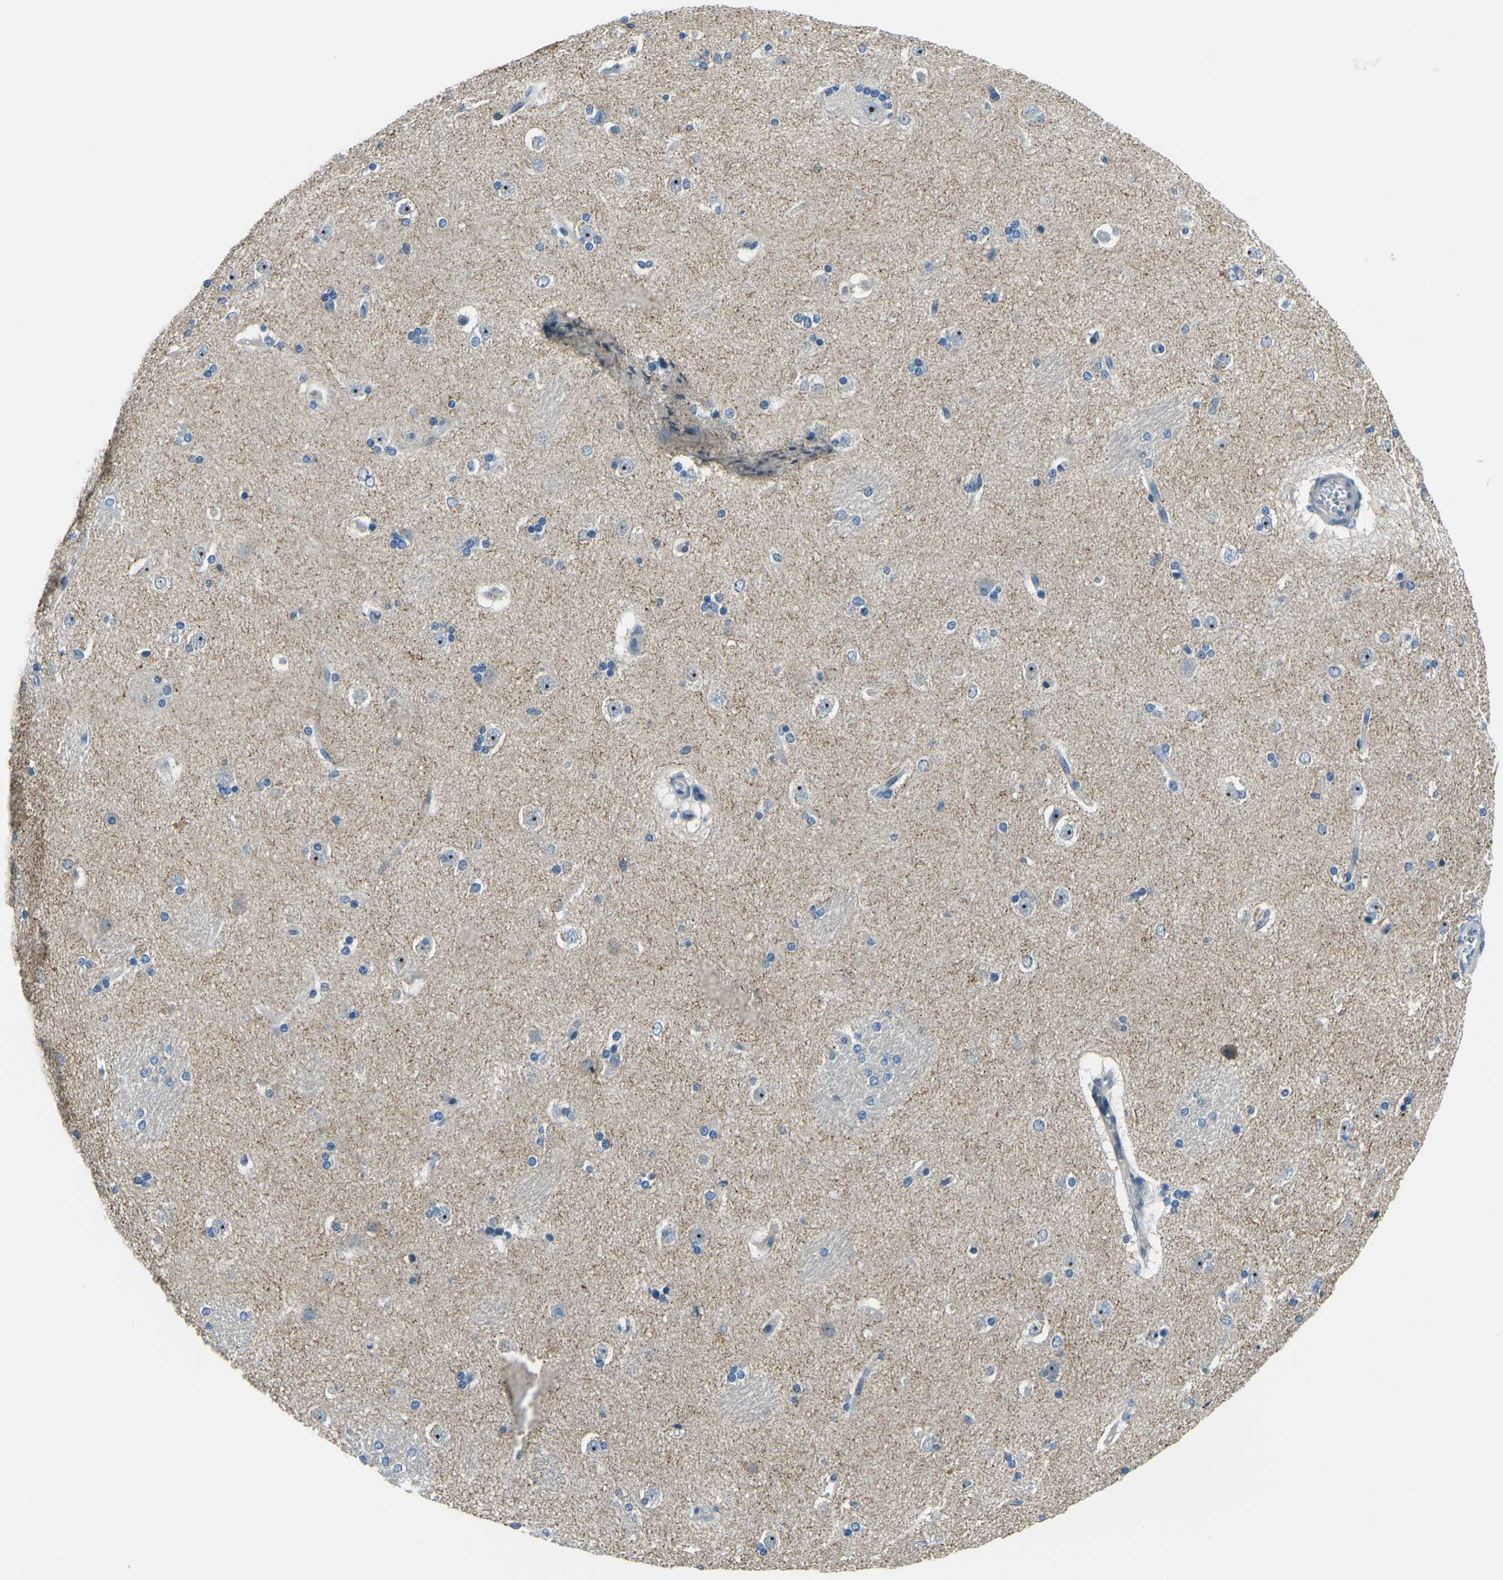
{"staining": {"intensity": "negative", "quantity": "none", "location": "none"}, "tissue": "caudate", "cell_type": "Glial cells", "image_type": "normal", "snomed": [{"axis": "morphology", "description": "Normal tissue, NOS"}, {"axis": "topography", "description": "Lateral ventricle wall"}], "caption": "Photomicrograph shows no protein staining in glial cells of unremarkable caudate. The staining is performed using DAB brown chromogen with nuclei counter-stained in using hematoxylin.", "gene": "RRP1", "patient": {"sex": "female", "age": 19}}